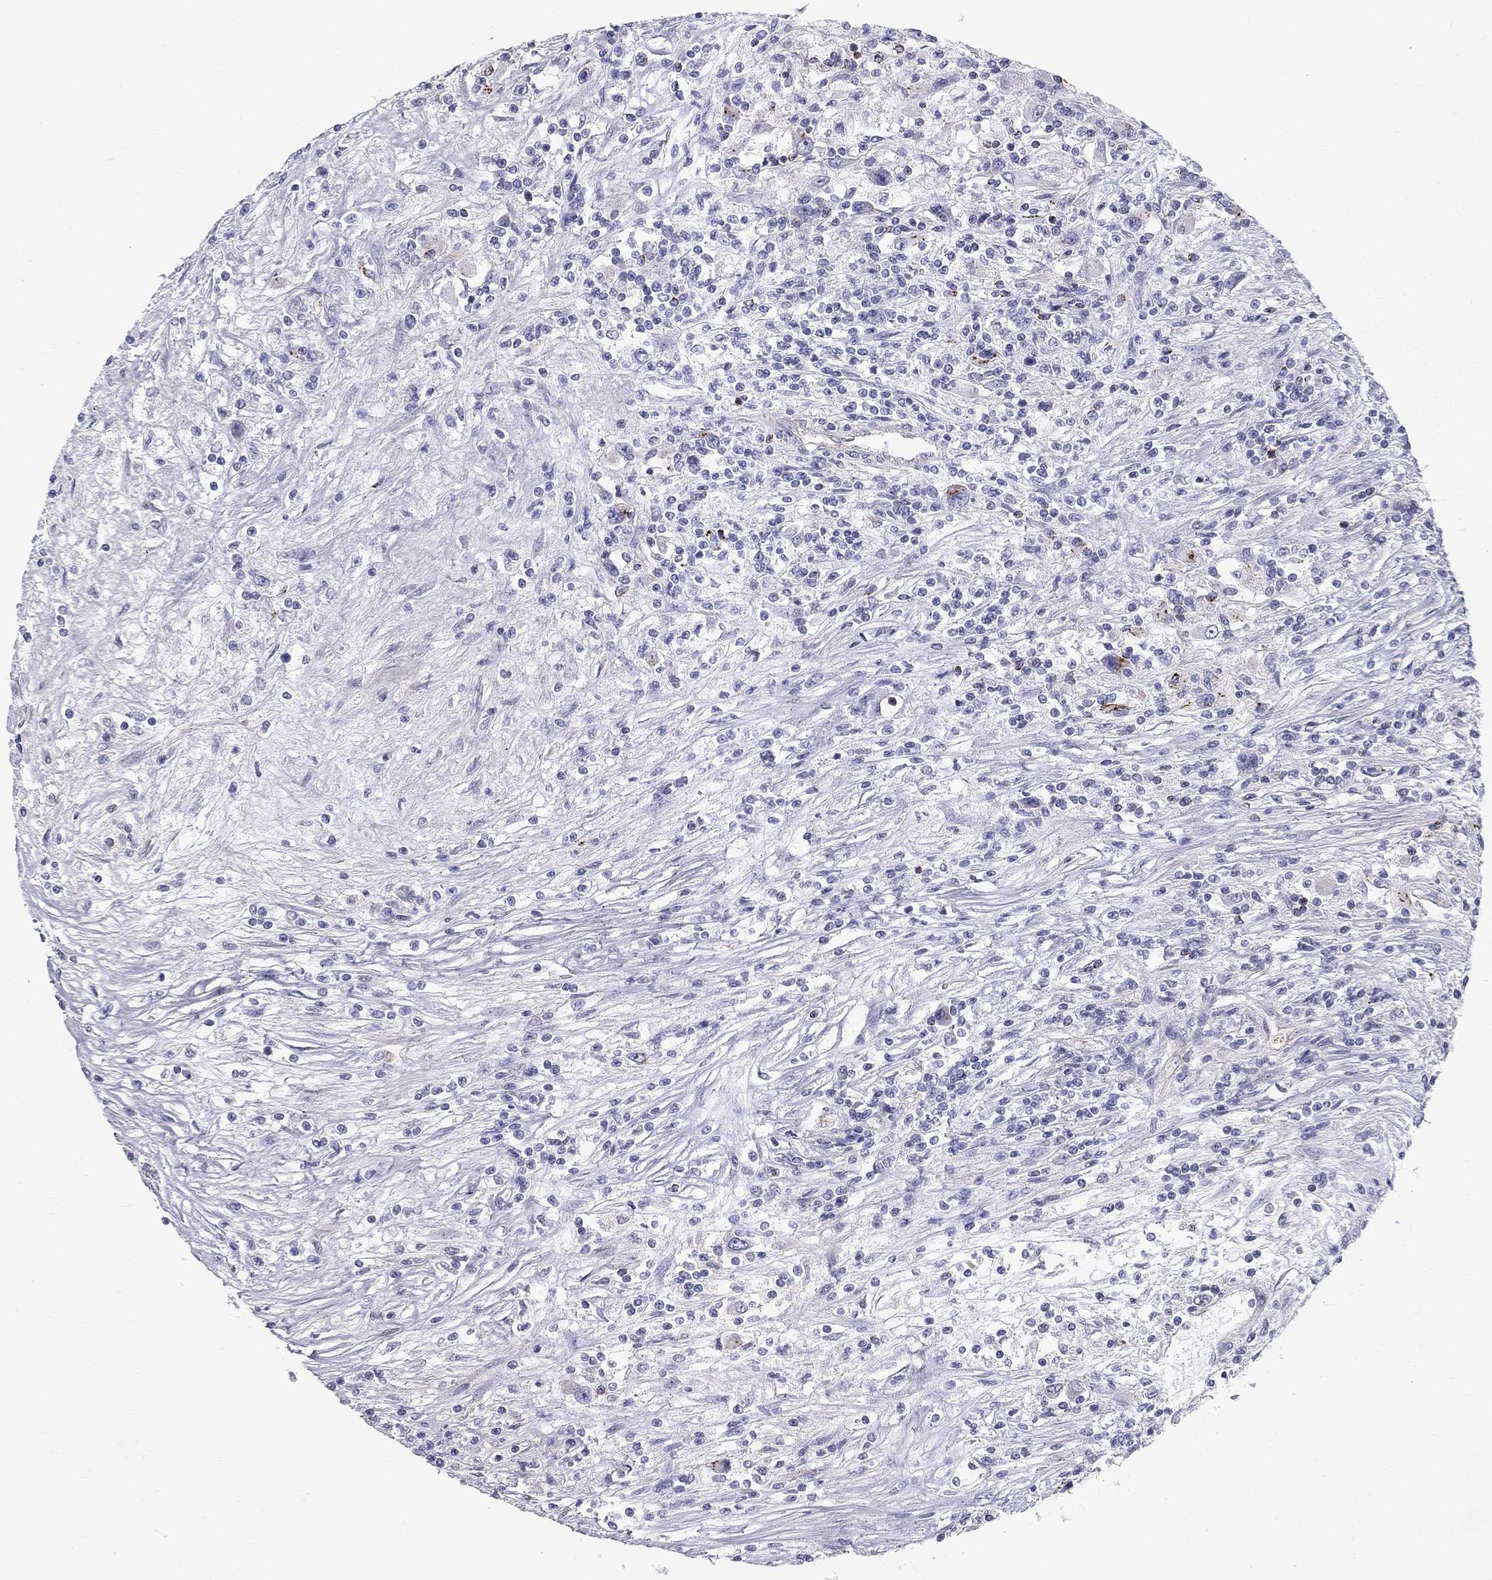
{"staining": {"intensity": "negative", "quantity": "none", "location": "none"}, "tissue": "renal cancer", "cell_type": "Tumor cells", "image_type": "cancer", "snomed": [{"axis": "morphology", "description": "Adenocarcinoma, NOS"}, {"axis": "topography", "description": "Kidney"}], "caption": "Protein analysis of adenocarcinoma (renal) reveals no significant expression in tumor cells.", "gene": "CLIC6", "patient": {"sex": "female", "age": 67}}